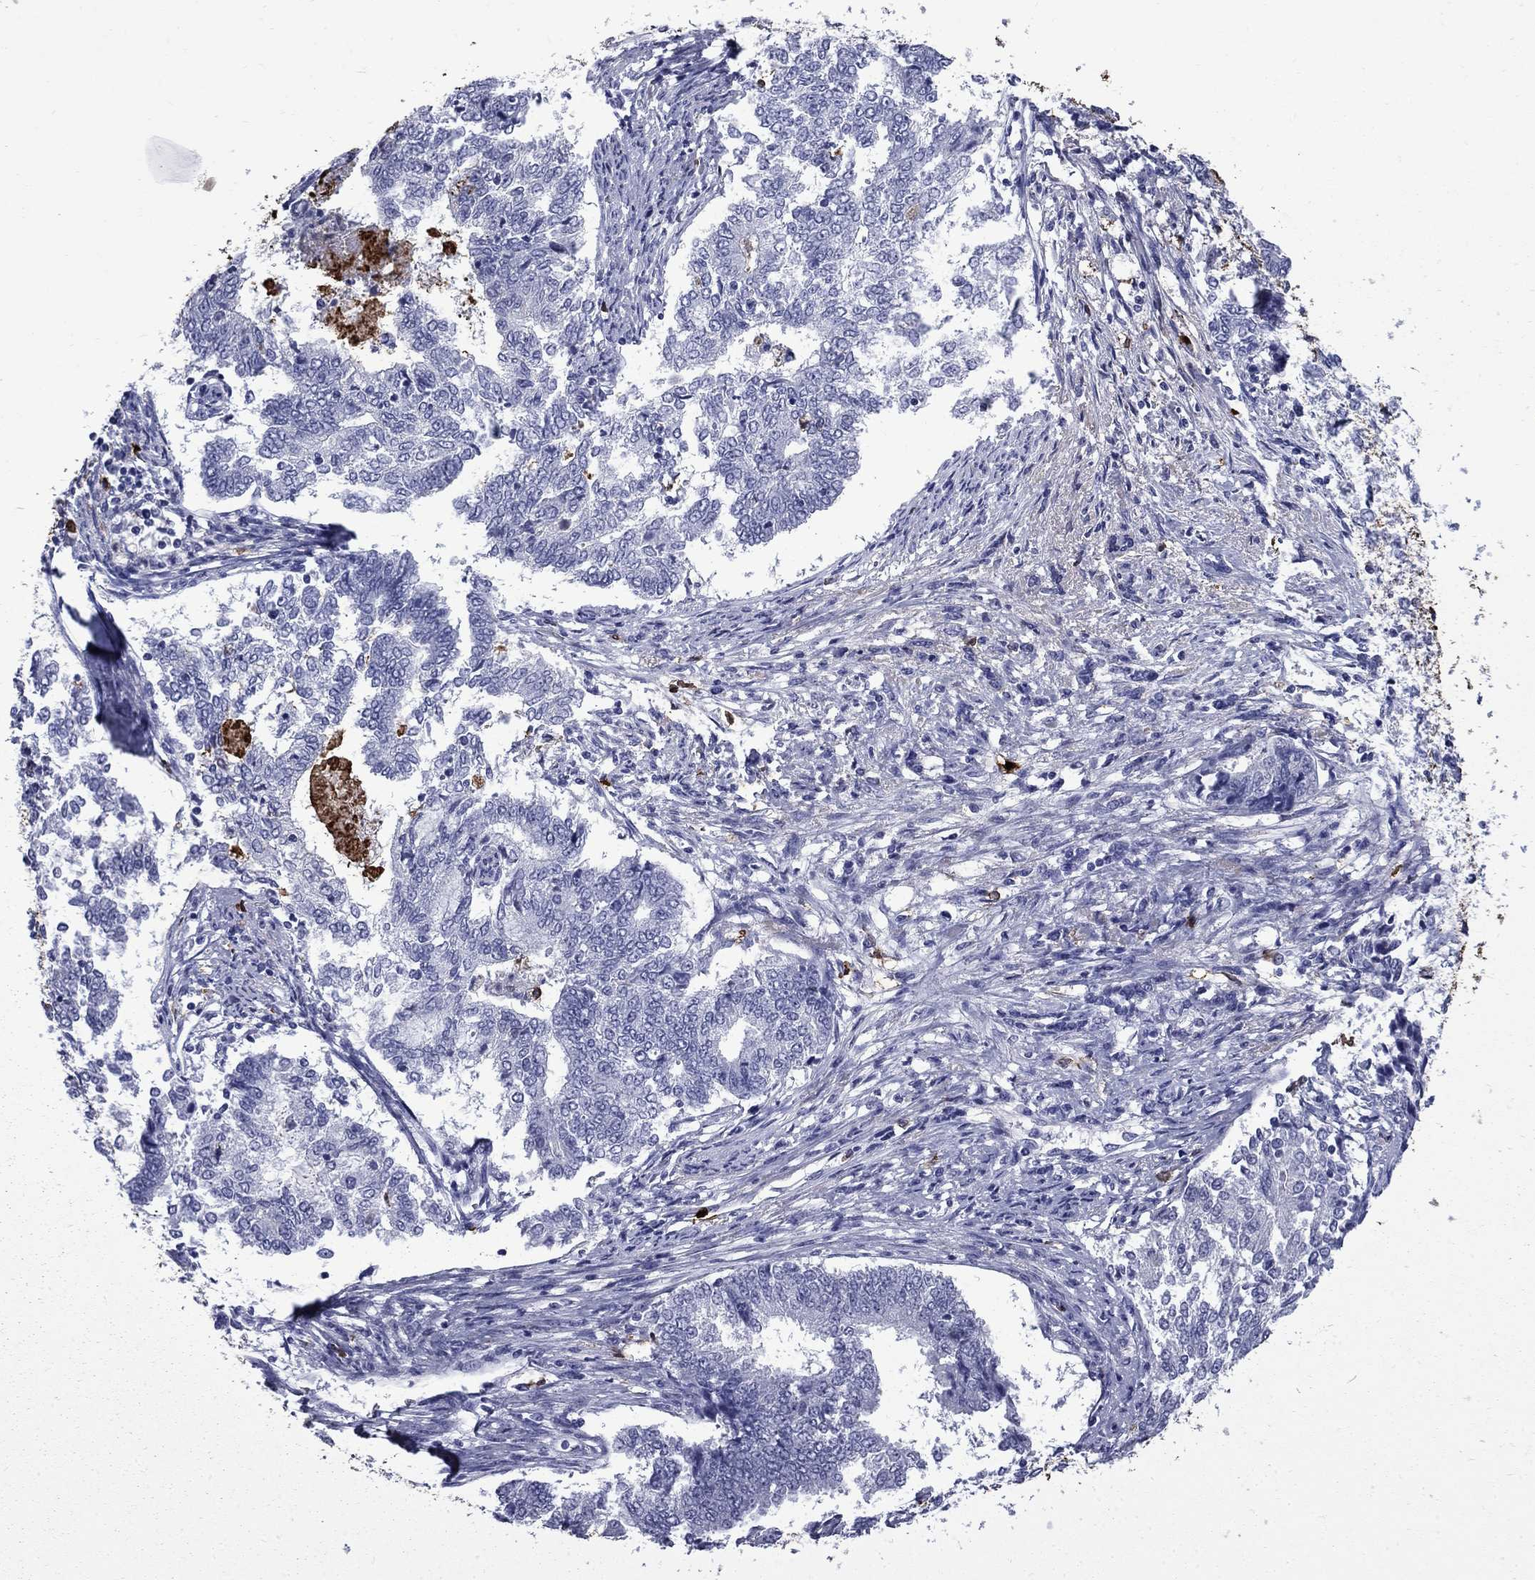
{"staining": {"intensity": "negative", "quantity": "none", "location": "none"}, "tissue": "endometrial cancer", "cell_type": "Tumor cells", "image_type": "cancer", "snomed": [{"axis": "morphology", "description": "Adenocarcinoma, NOS"}, {"axis": "topography", "description": "Endometrium"}], "caption": "Tumor cells show no significant staining in endometrial adenocarcinoma.", "gene": "TRIM29", "patient": {"sex": "female", "age": 65}}